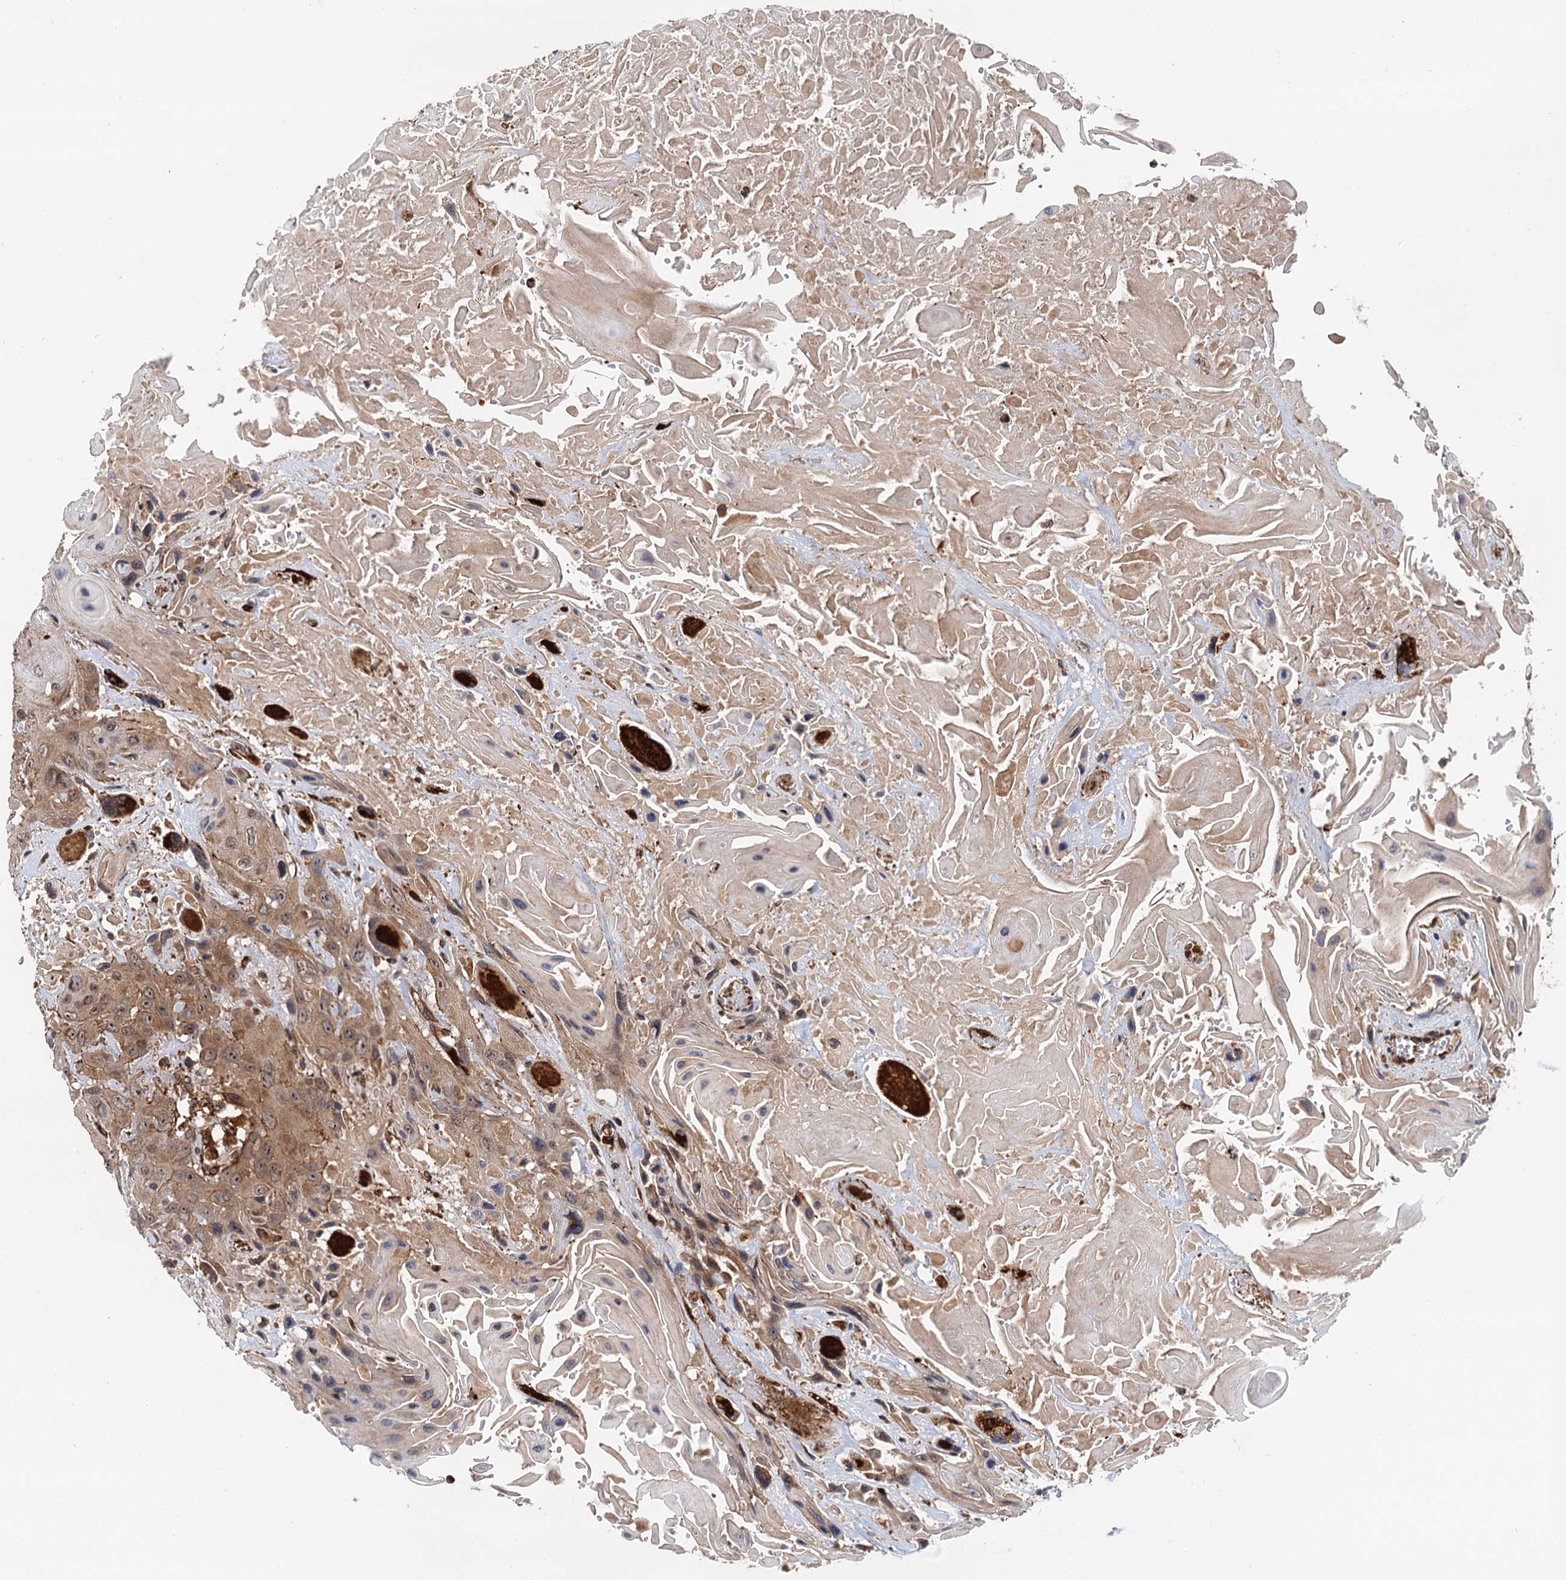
{"staining": {"intensity": "moderate", "quantity": ">75%", "location": "cytoplasmic/membranous,nuclear"}, "tissue": "head and neck cancer", "cell_type": "Tumor cells", "image_type": "cancer", "snomed": [{"axis": "morphology", "description": "Squamous cell carcinoma, NOS"}, {"axis": "topography", "description": "Head-Neck"}], "caption": "Tumor cells exhibit medium levels of moderate cytoplasmic/membranous and nuclear positivity in approximately >75% of cells in head and neck squamous cell carcinoma.", "gene": "BORA", "patient": {"sex": "male", "age": 81}}